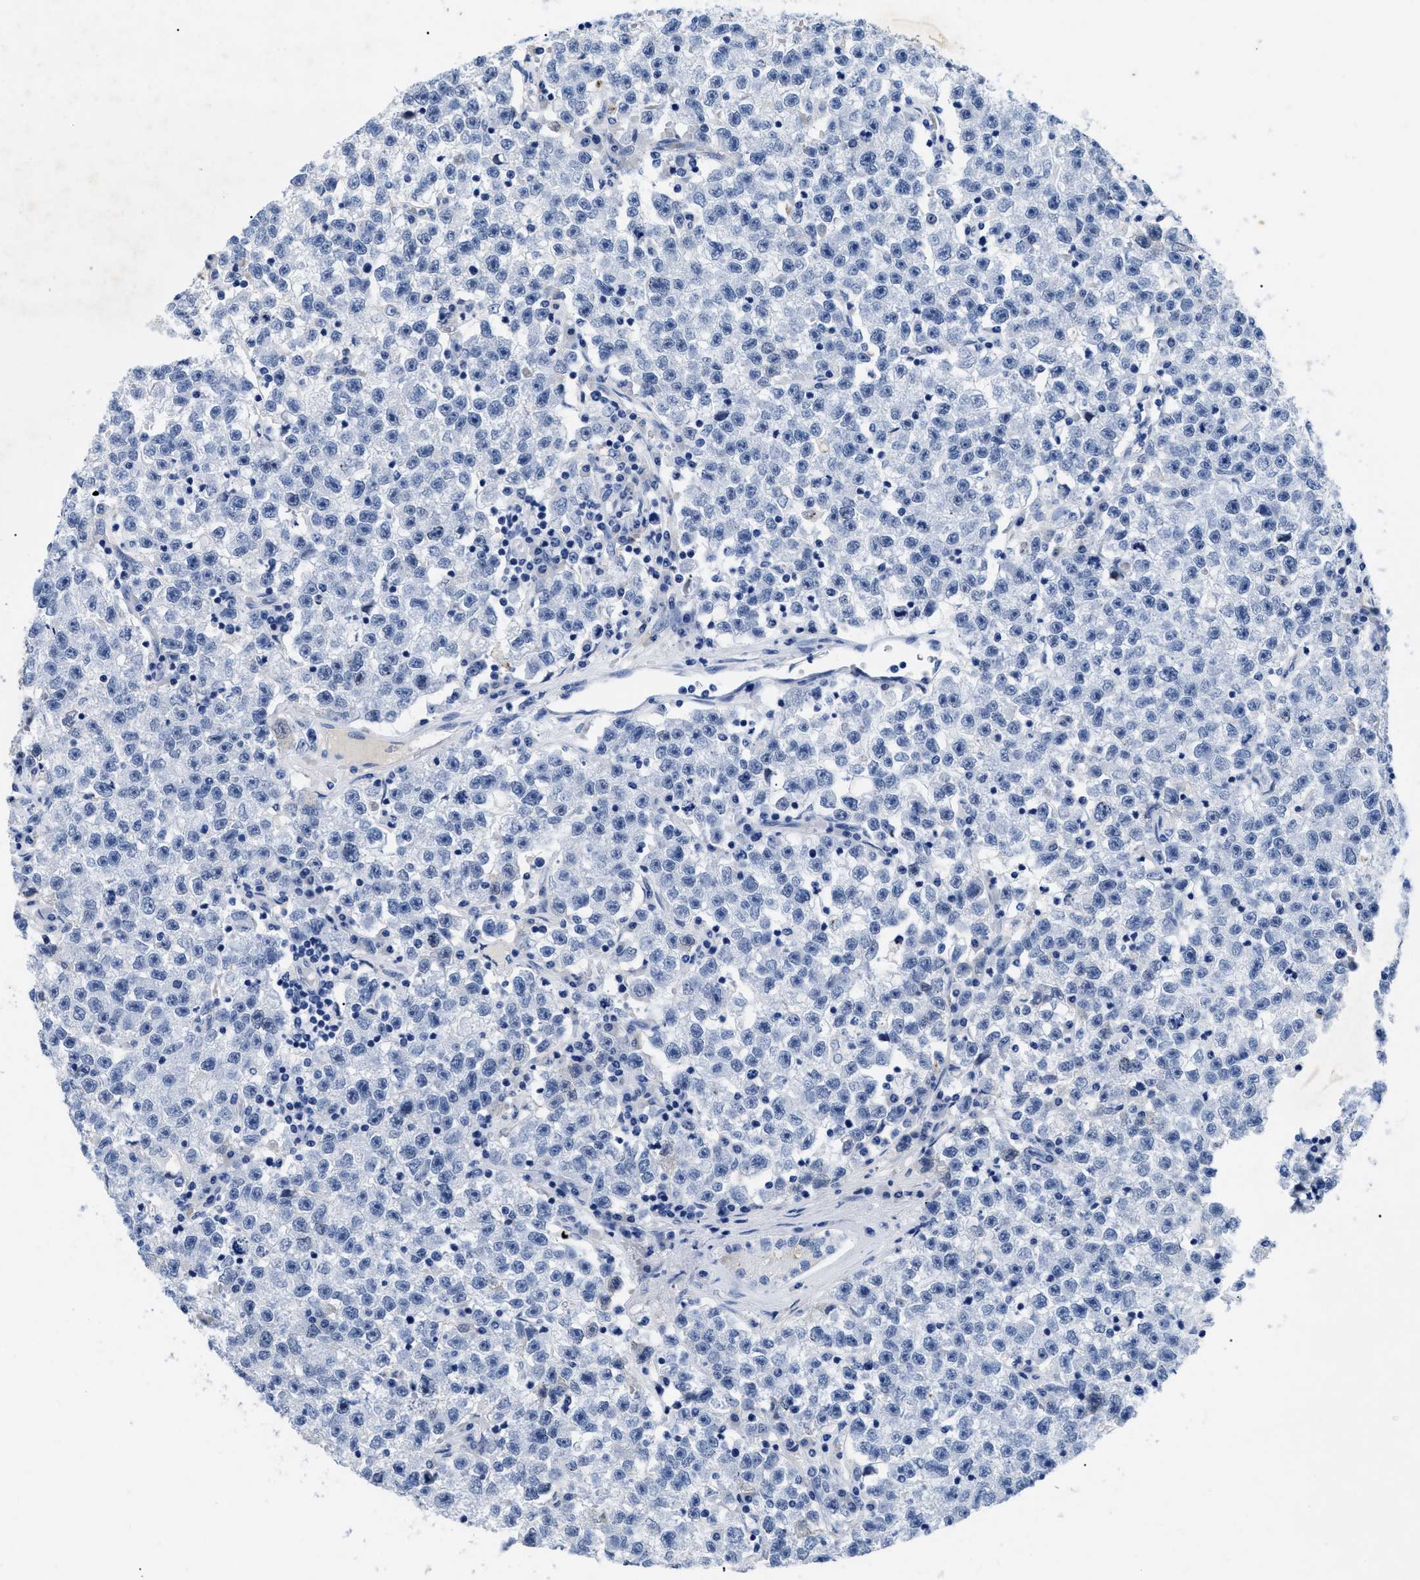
{"staining": {"intensity": "negative", "quantity": "none", "location": "none"}, "tissue": "testis cancer", "cell_type": "Tumor cells", "image_type": "cancer", "snomed": [{"axis": "morphology", "description": "Seminoma, NOS"}, {"axis": "topography", "description": "Testis"}], "caption": "This is a histopathology image of IHC staining of testis cancer, which shows no expression in tumor cells. Nuclei are stained in blue.", "gene": "TMEM68", "patient": {"sex": "male", "age": 22}}